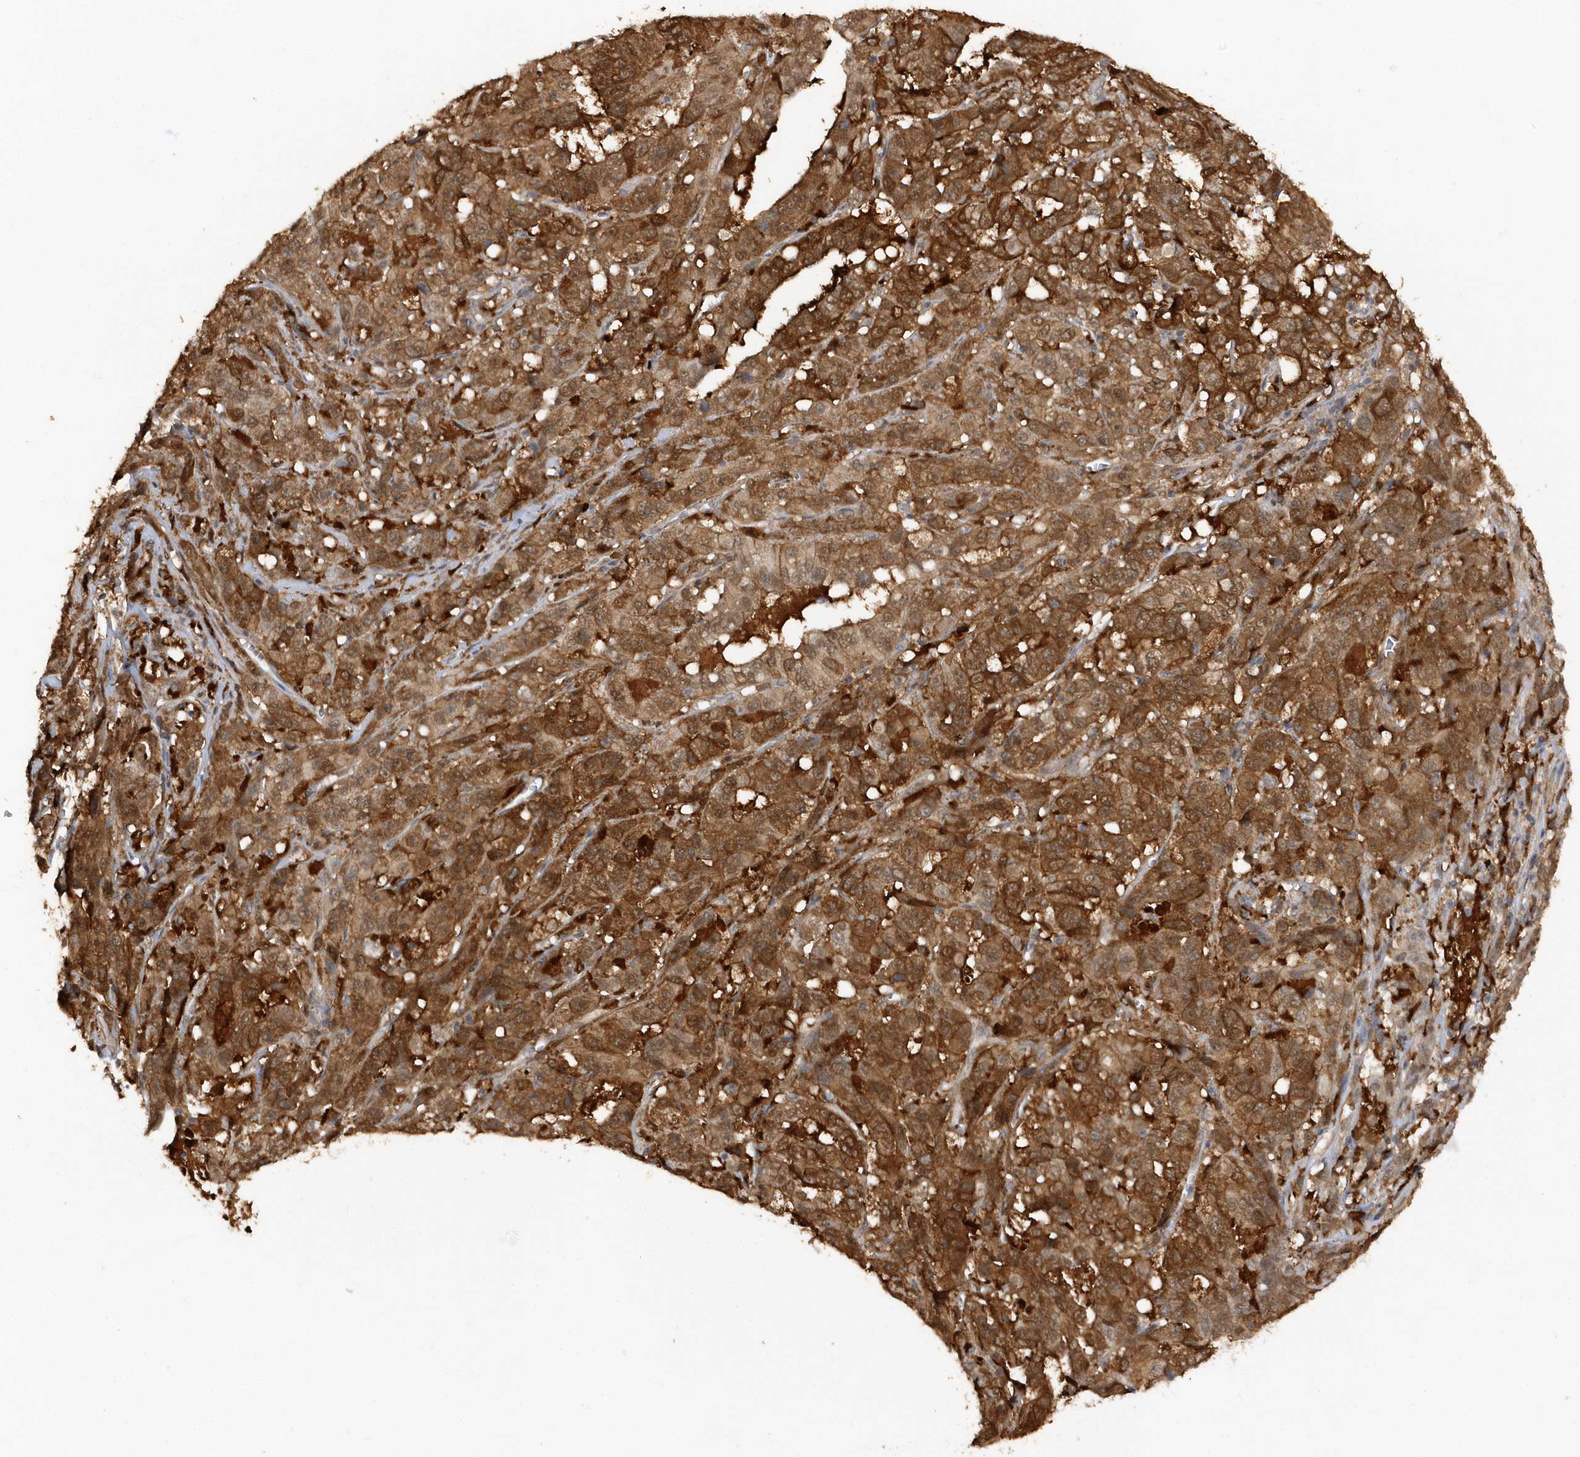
{"staining": {"intensity": "strong", "quantity": ">75%", "location": "cytoplasmic/membranous"}, "tissue": "pancreatic cancer", "cell_type": "Tumor cells", "image_type": "cancer", "snomed": [{"axis": "morphology", "description": "Adenocarcinoma, NOS"}, {"axis": "topography", "description": "Pancreas"}], "caption": "Immunohistochemical staining of human pancreatic adenocarcinoma shows high levels of strong cytoplasmic/membranous protein expression in approximately >75% of tumor cells.", "gene": "RPE", "patient": {"sex": "male", "age": 63}}